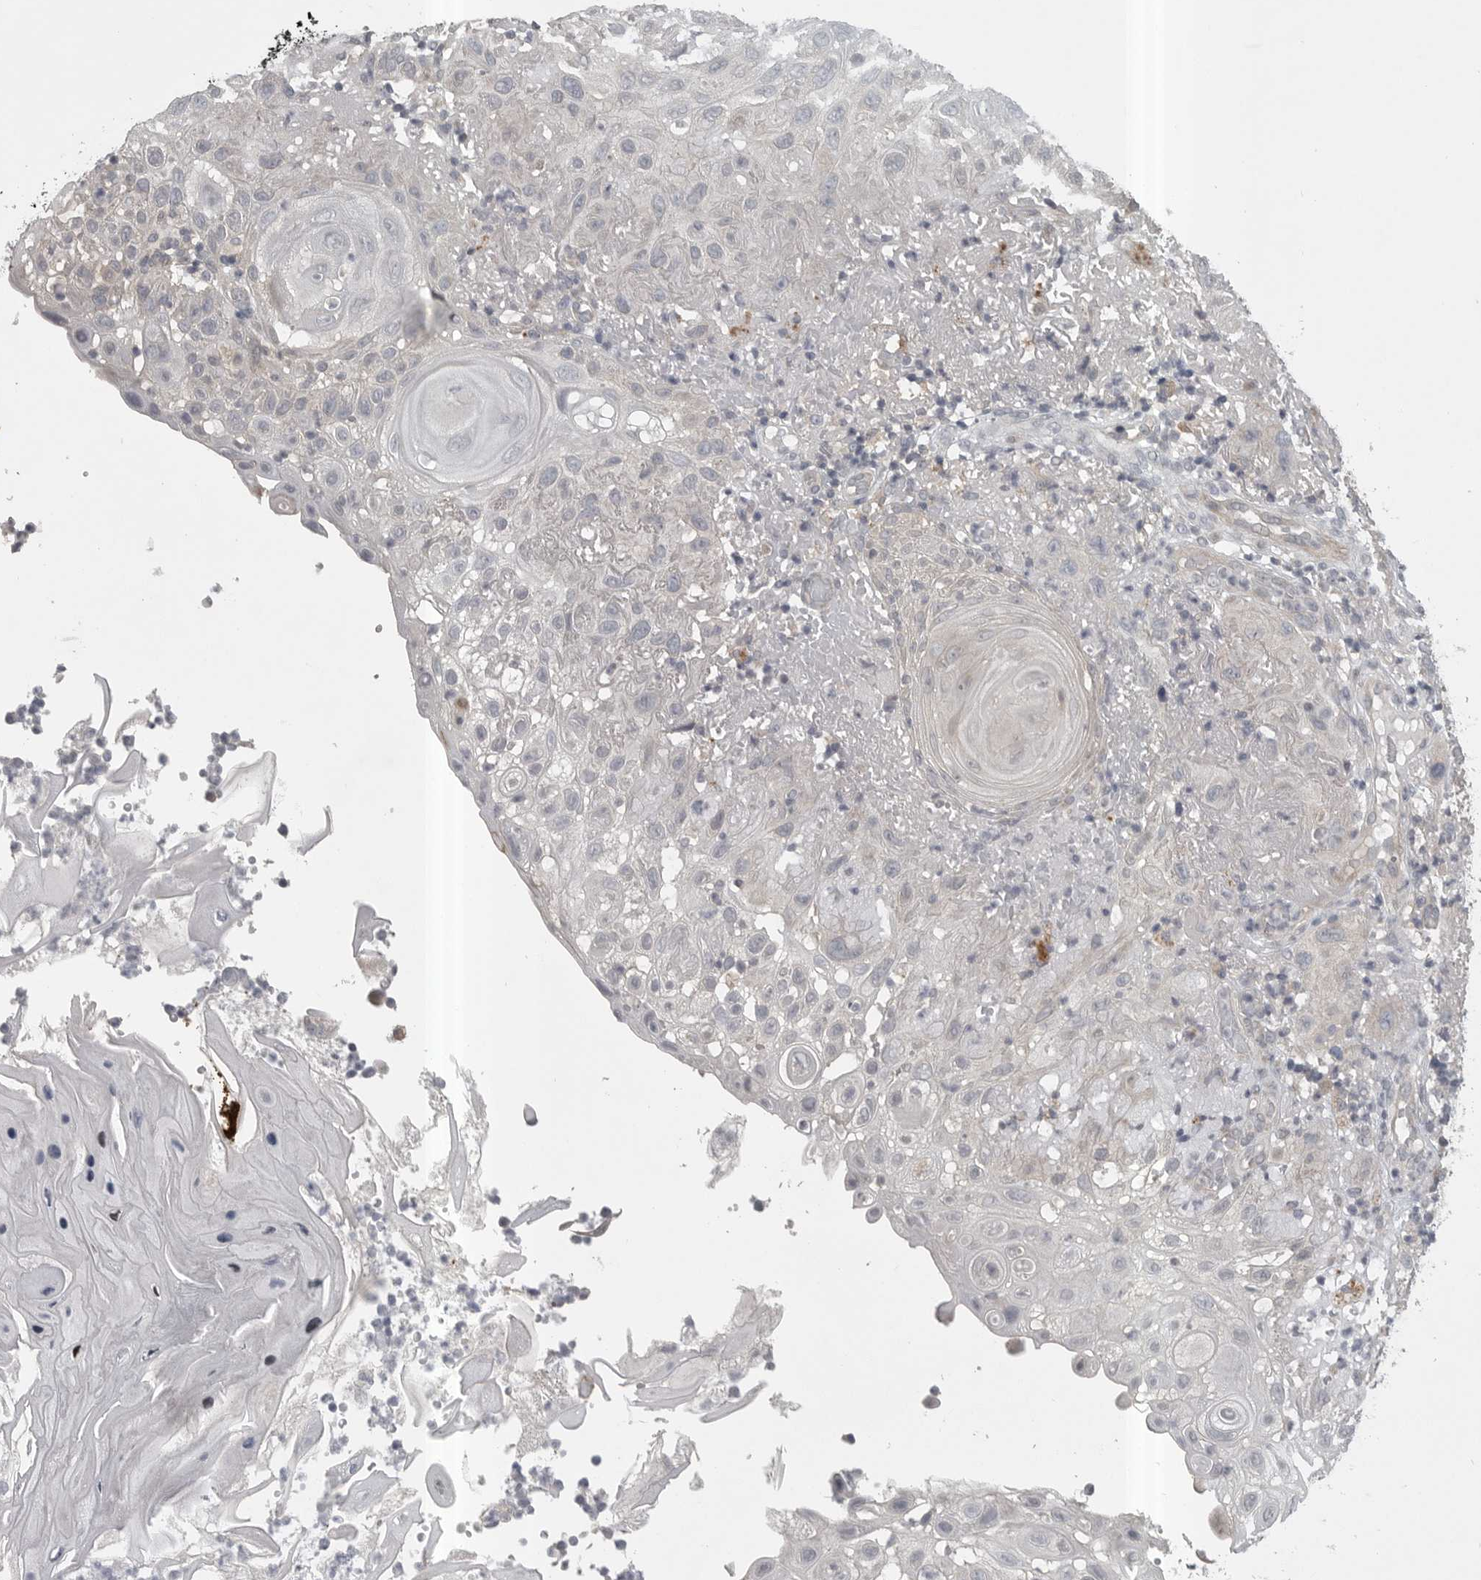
{"staining": {"intensity": "negative", "quantity": "none", "location": "none"}, "tissue": "skin cancer", "cell_type": "Tumor cells", "image_type": "cancer", "snomed": [{"axis": "morphology", "description": "Normal tissue, NOS"}, {"axis": "morphology", "description": "Squamous cell carcinoma, NOS"}, {"axis": "topography", "description": "Skin"}], "caption": "This is an immunohistochemistry (IHC) histopathology image of skin cancer (squamous cell carcinoma). There is no expression in tumor cells.", "gene": "PHF13", "patient": {"sex": "female", "age": 96}}